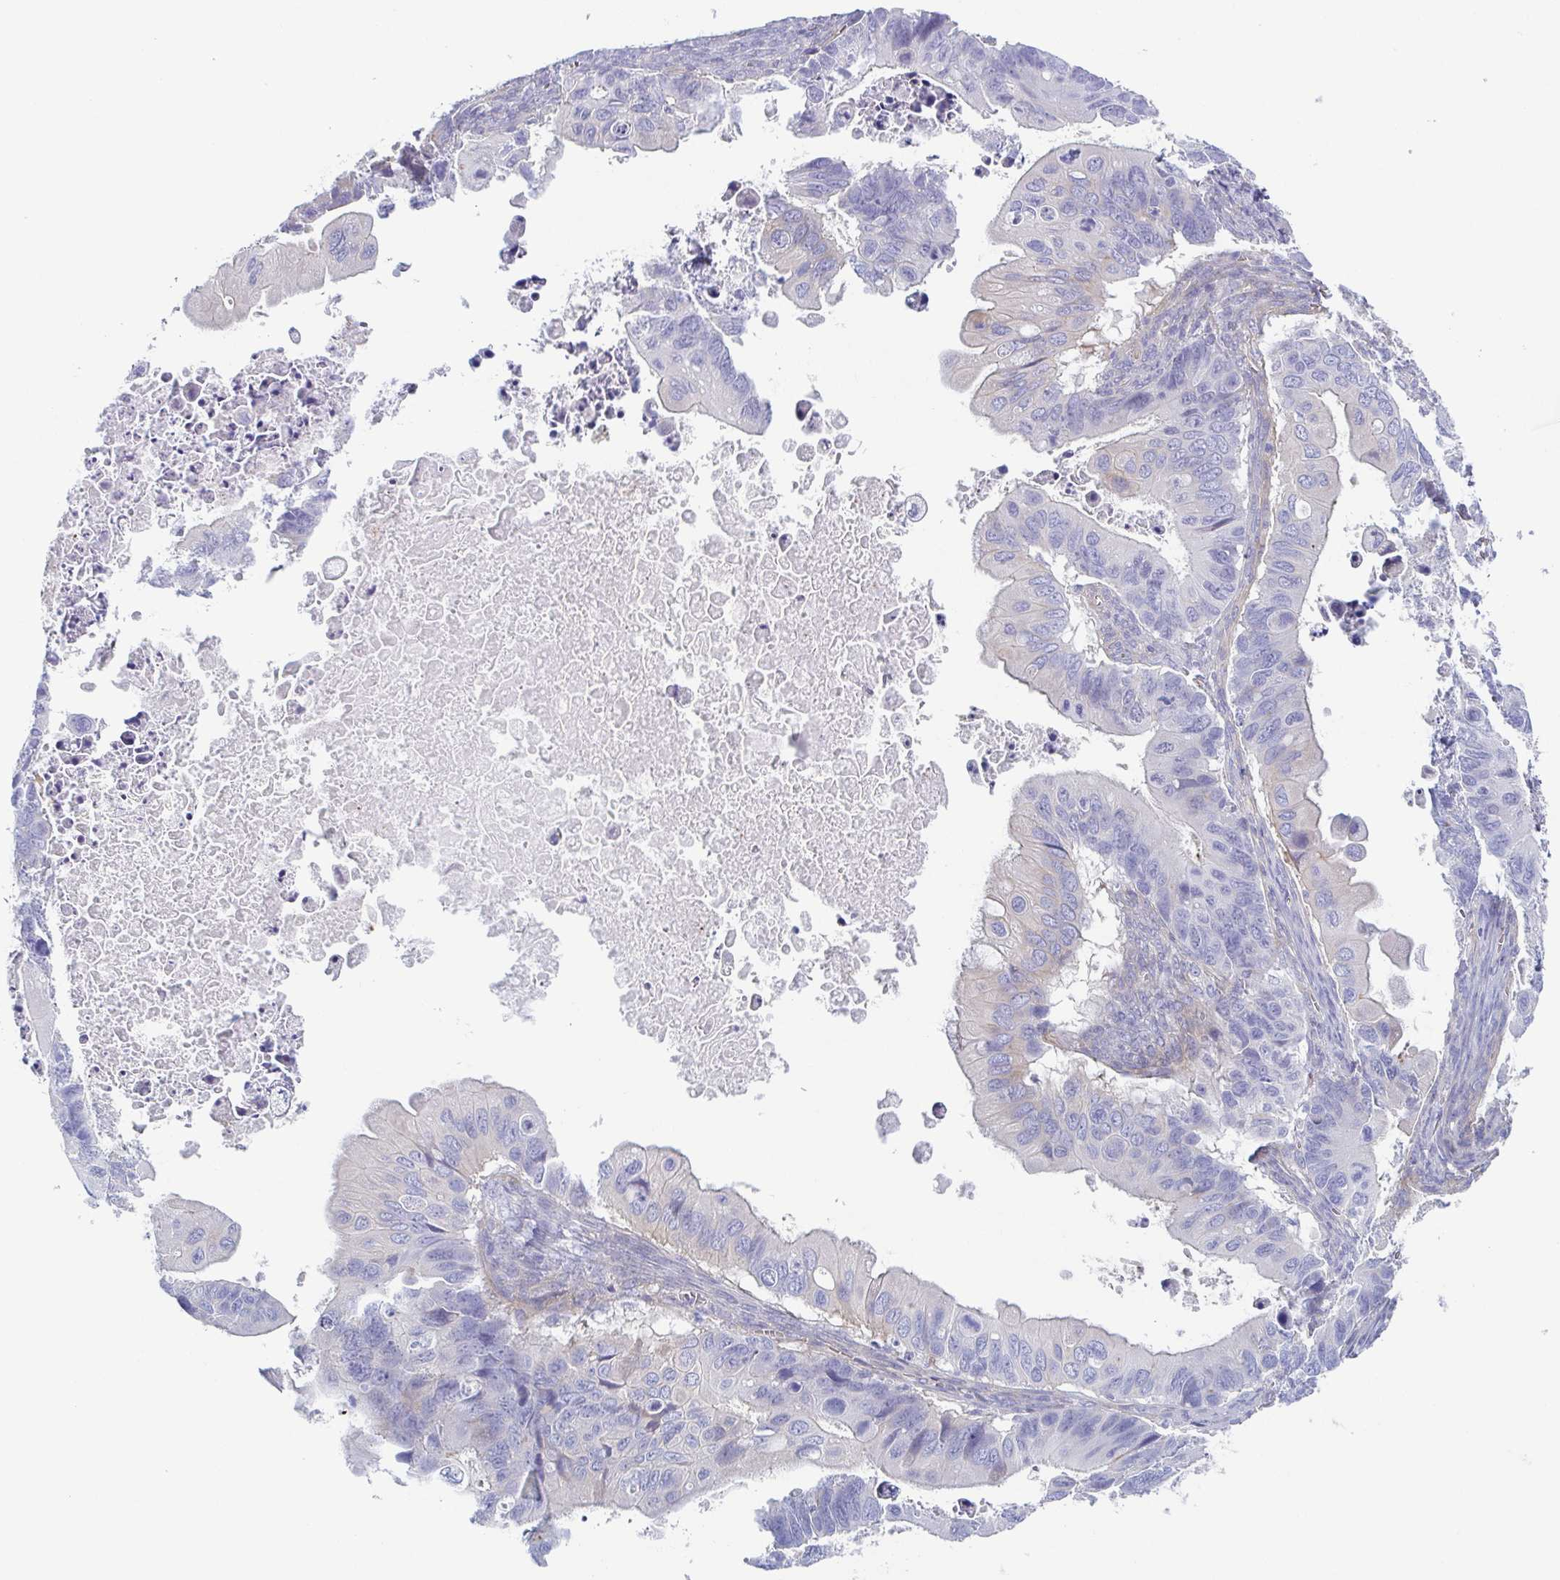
{"staining": {"intensity": "negative", "quantity": "none", "location": "none"}, "tissue": "ovarian cancer", "cell_type": "Tumor cells", "image_type": "cancer", "snomed": [{"axis": "morphology", "description": "Cystadenocarcinoma, mucinous, NOS"}, {"axis": "topography", "description": "Ovary"}], "caption": "The immunohistochemistry histopathology image has no significant staining in tumor cells of mucinous cystadenocarcinoma (ovarian) tissue.", "gene": "DYNC1I1", "patient": {"sex": "female", "age": 64}}